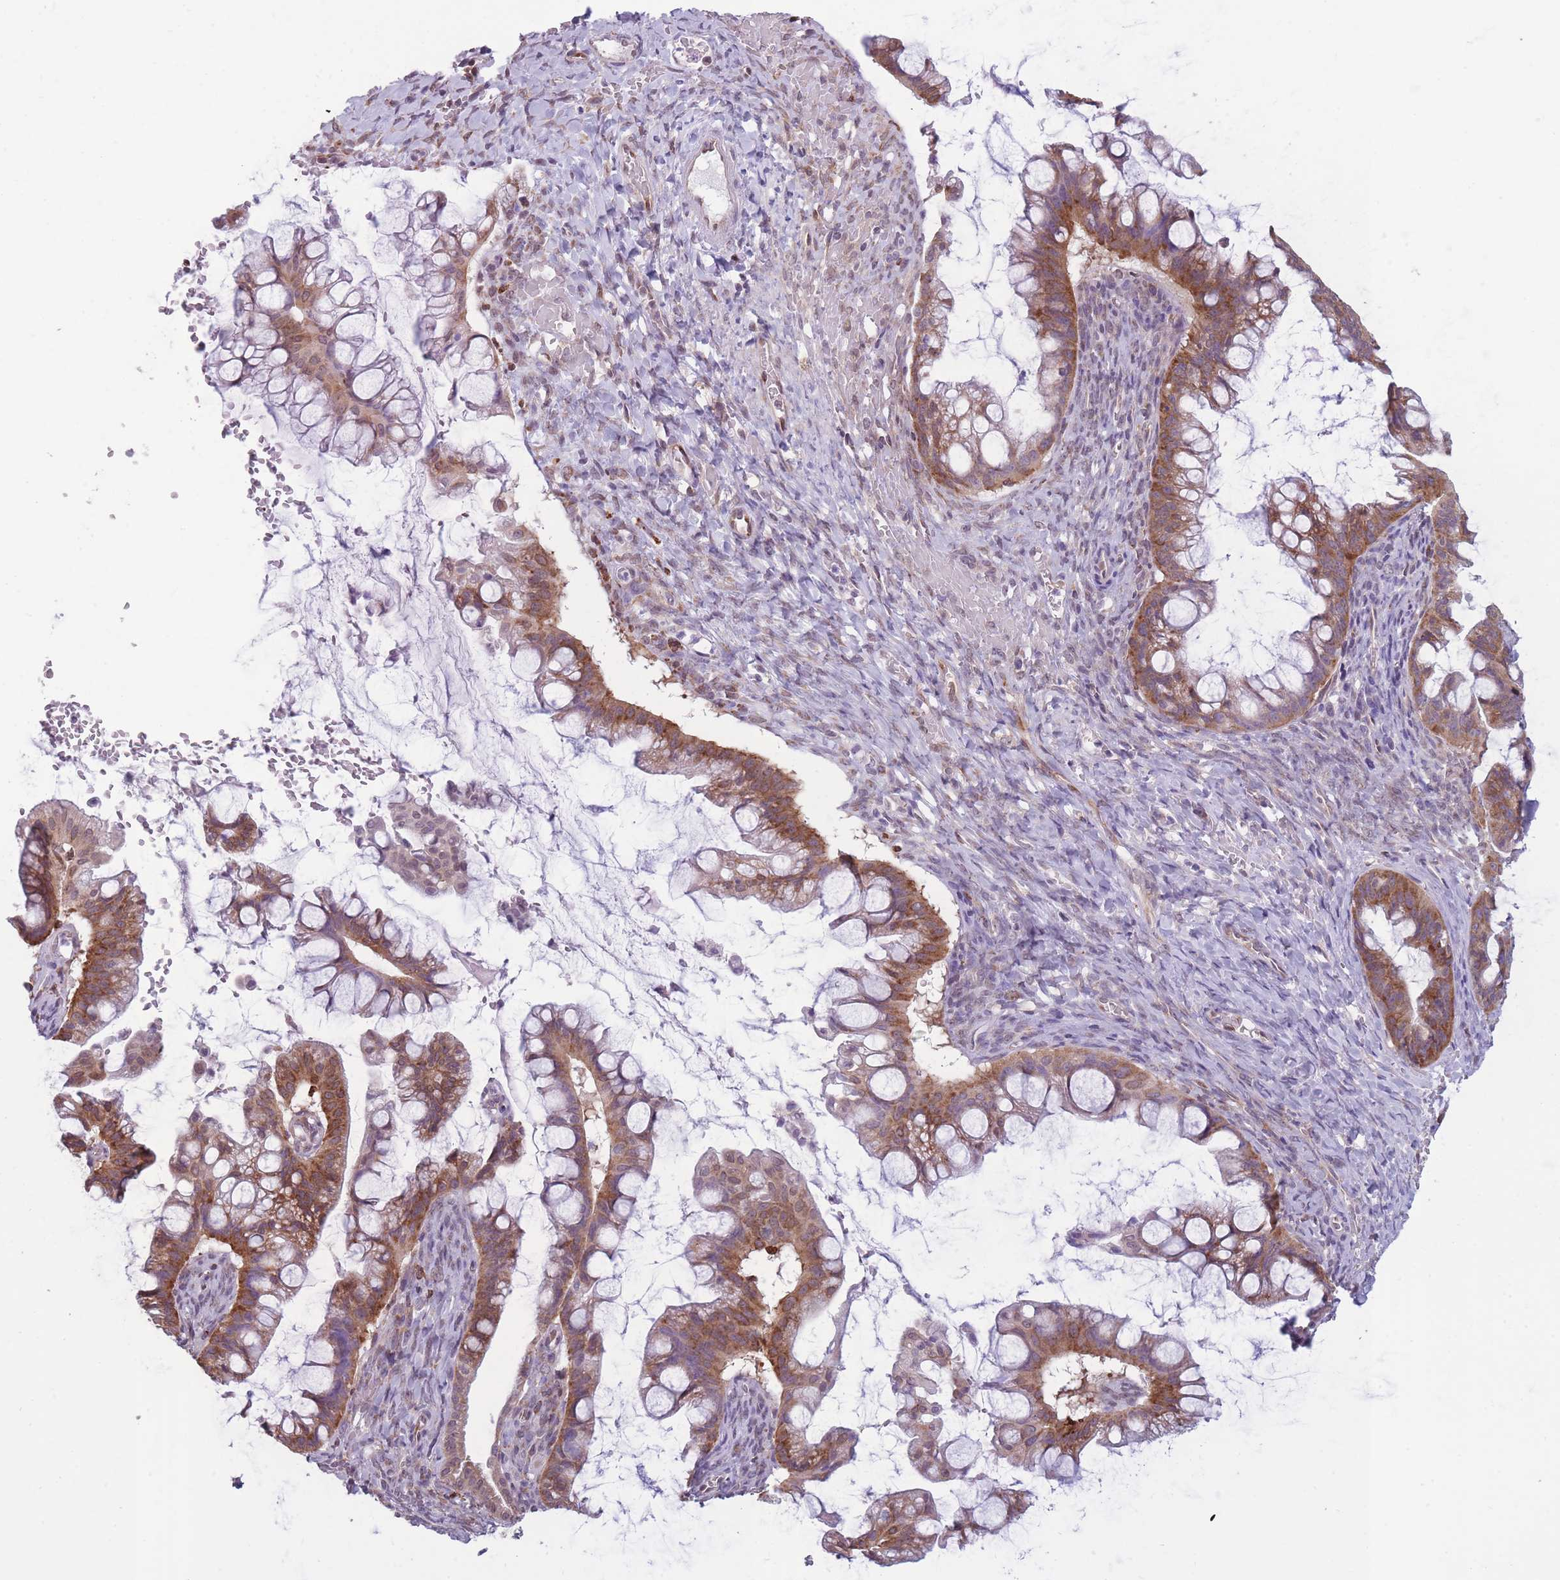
{"staining": {"intensity": "moderate", "quantity": ">75%", "location": "cytoplasmic/membranous"}, "tissue": "ovarian cancer", "cell_type": "Tumor cells", "image_type": "cancer", "snomed": [{"axis": "morphology", "description": "Cystadenocarcinoma, mucinous, NOS"}, {"axis": "topography", "description": "Ovary"}], "caption": "Immunohistochemical staining of human mucinous cystadenocarcinoma (ovarian) shows medium levels of moderate cytoplasmic/membranous protein expression in about >75% of tumor cells.", "gene": "TMEM121", "patient": {"sex": "female", "age": 73}}